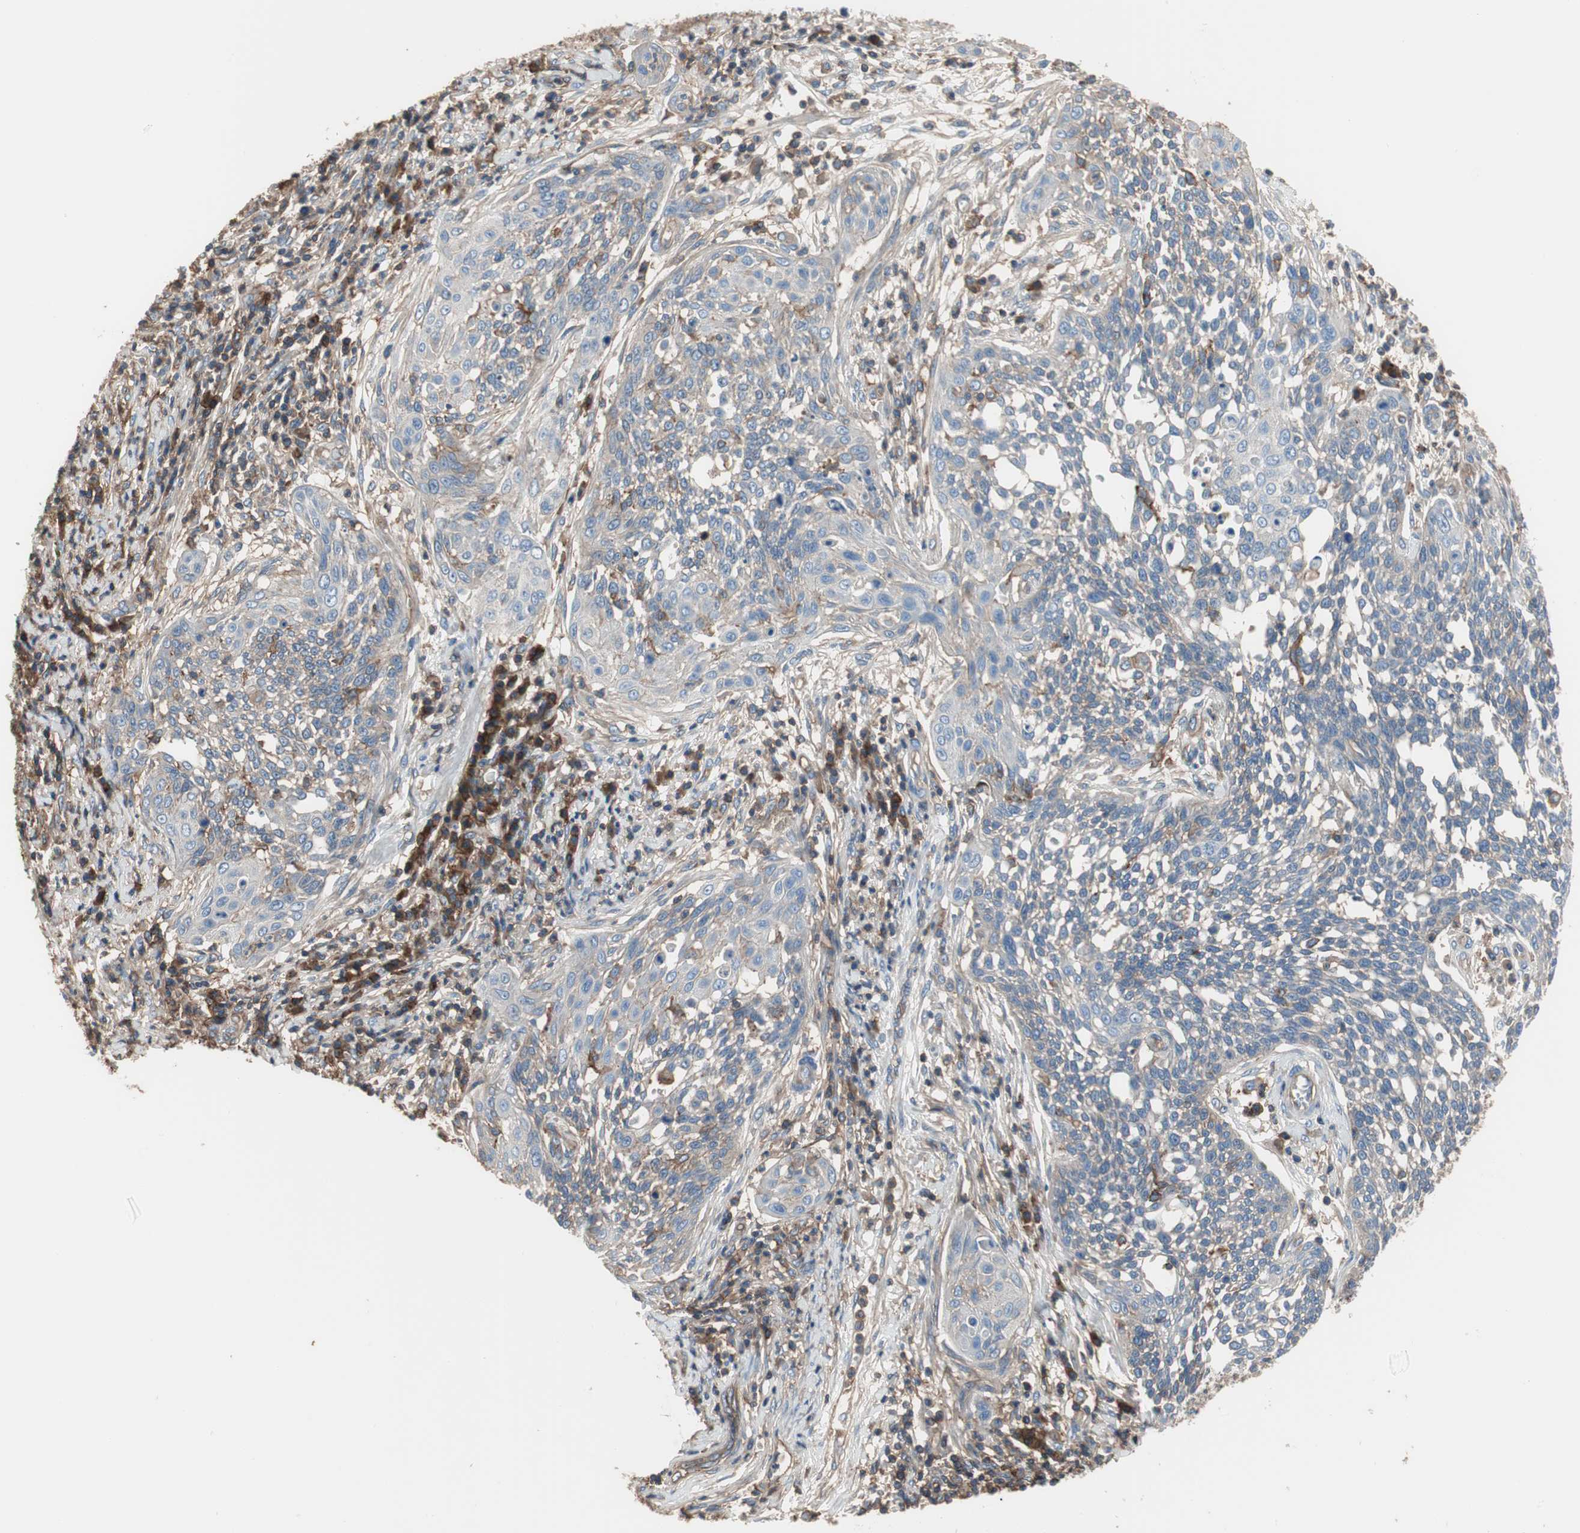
{"staining": {"intensity": "negative", "quantity": "none", "location": "none"}, "tissue": "cervical cancer", "cell_type": "Tumor cells", "image_type": "cancer", "snomed": [{"axis": "morphology", "description": "Squamous cell carcinoma, NOS"}, {"axis": "topography", "description": "Cervix"}], "caption": "The micrograph reveals no staining of tumor cells in squamous cell carcinoma (cervical).", "gene": "IL1RL1", "patient": {"sex": "female", "age": 34}}